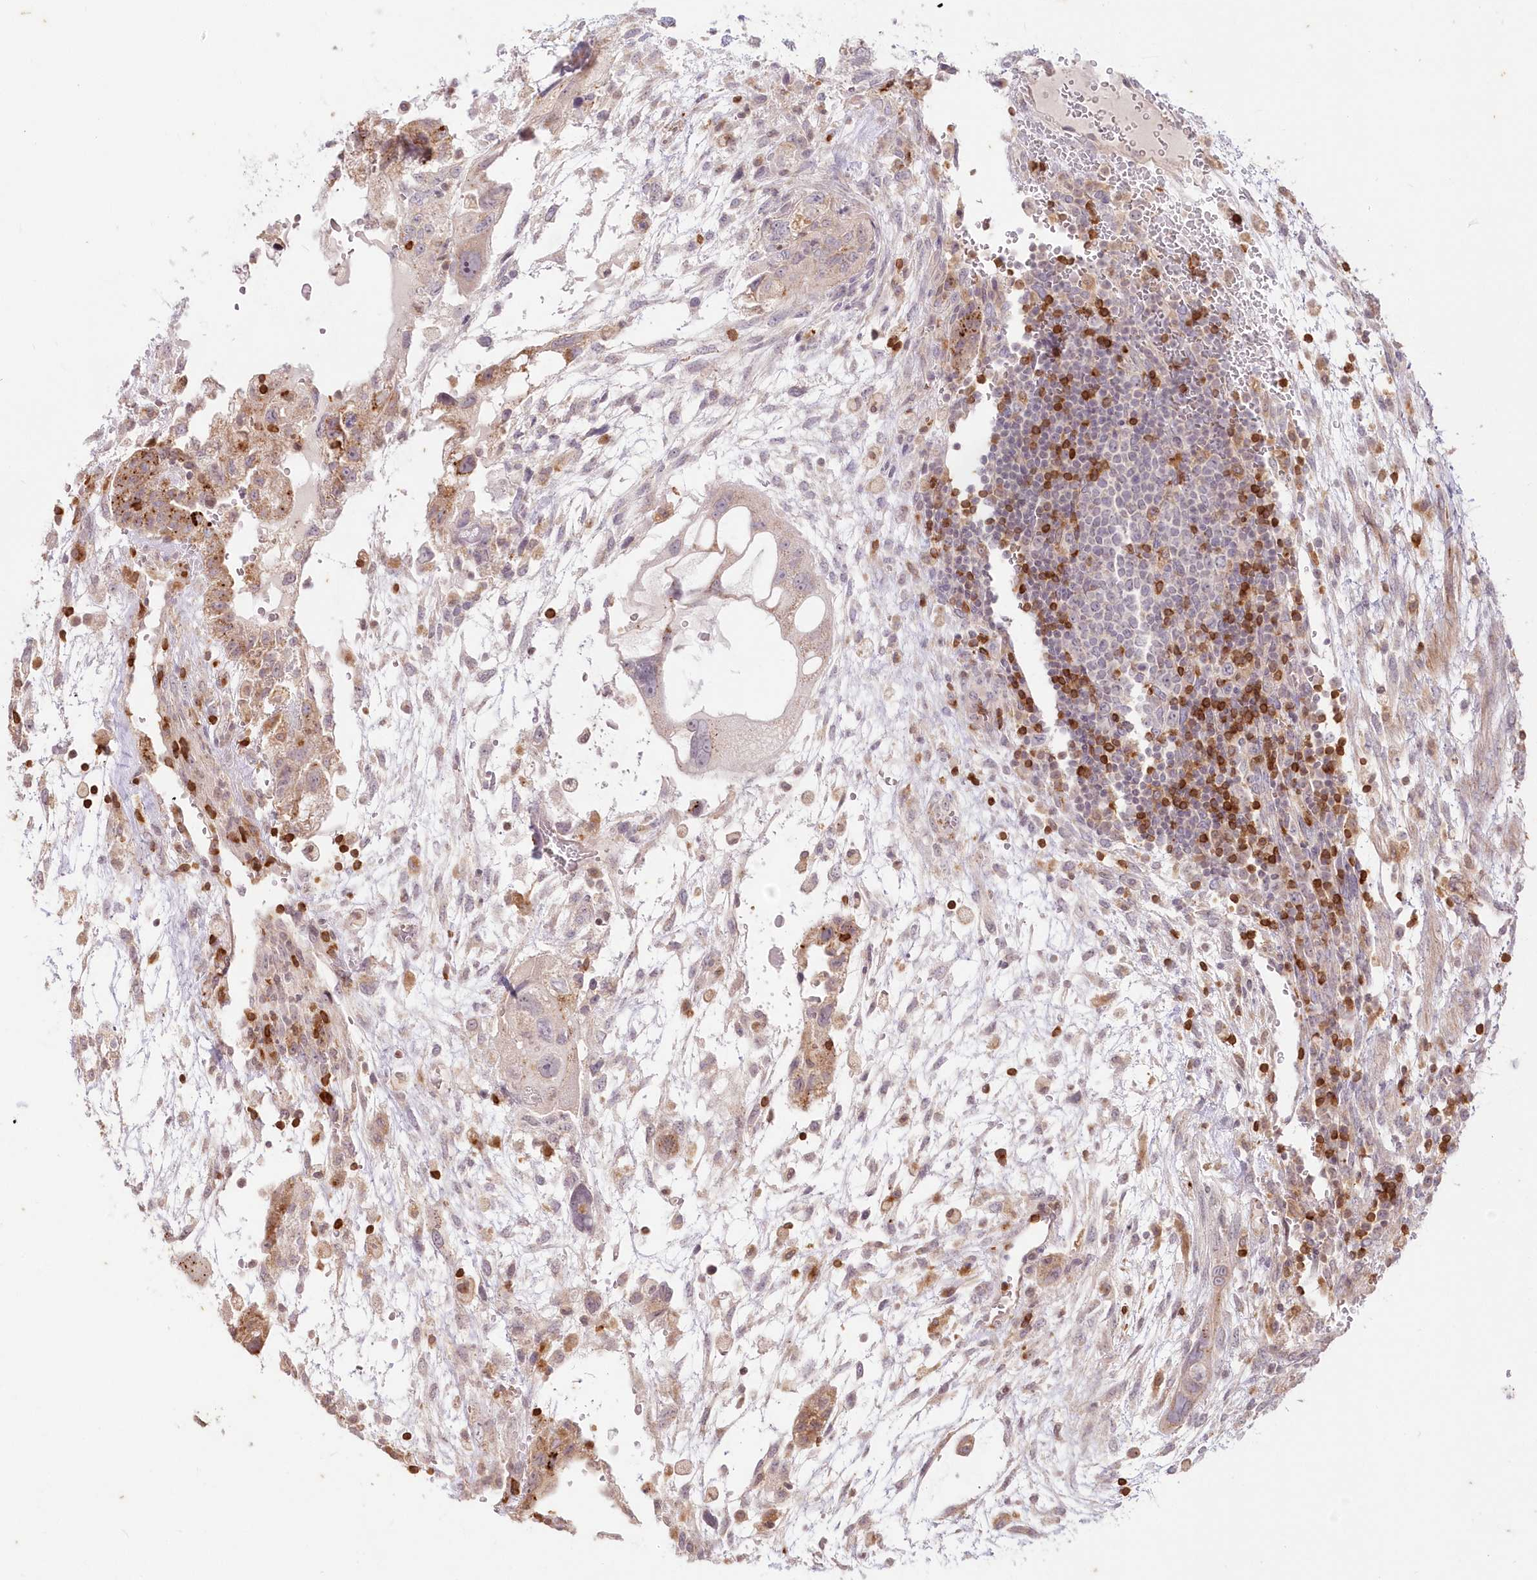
{"staining": {"intensity": "moderate", "quantity": ">75%", "location": "cytoplasmic/membranous"}, "tissue": "testis cancer", "cell_type": "Tumor cells", "image_type": "cancer", "snomed": [{"axis": "morphology", "description": "Carcinoma, Embryonal, NOS"}, {"axis": "topography", "description": "Testis"}], "caption": "Testis embryonal carcinoma stained for a protein (brown) displays moderate cytoplasmic/membranous positive staining in approximately >75% of tumor cells.", "gene": "MTMR3", "patient": {"sex": "male", "age": 36}}